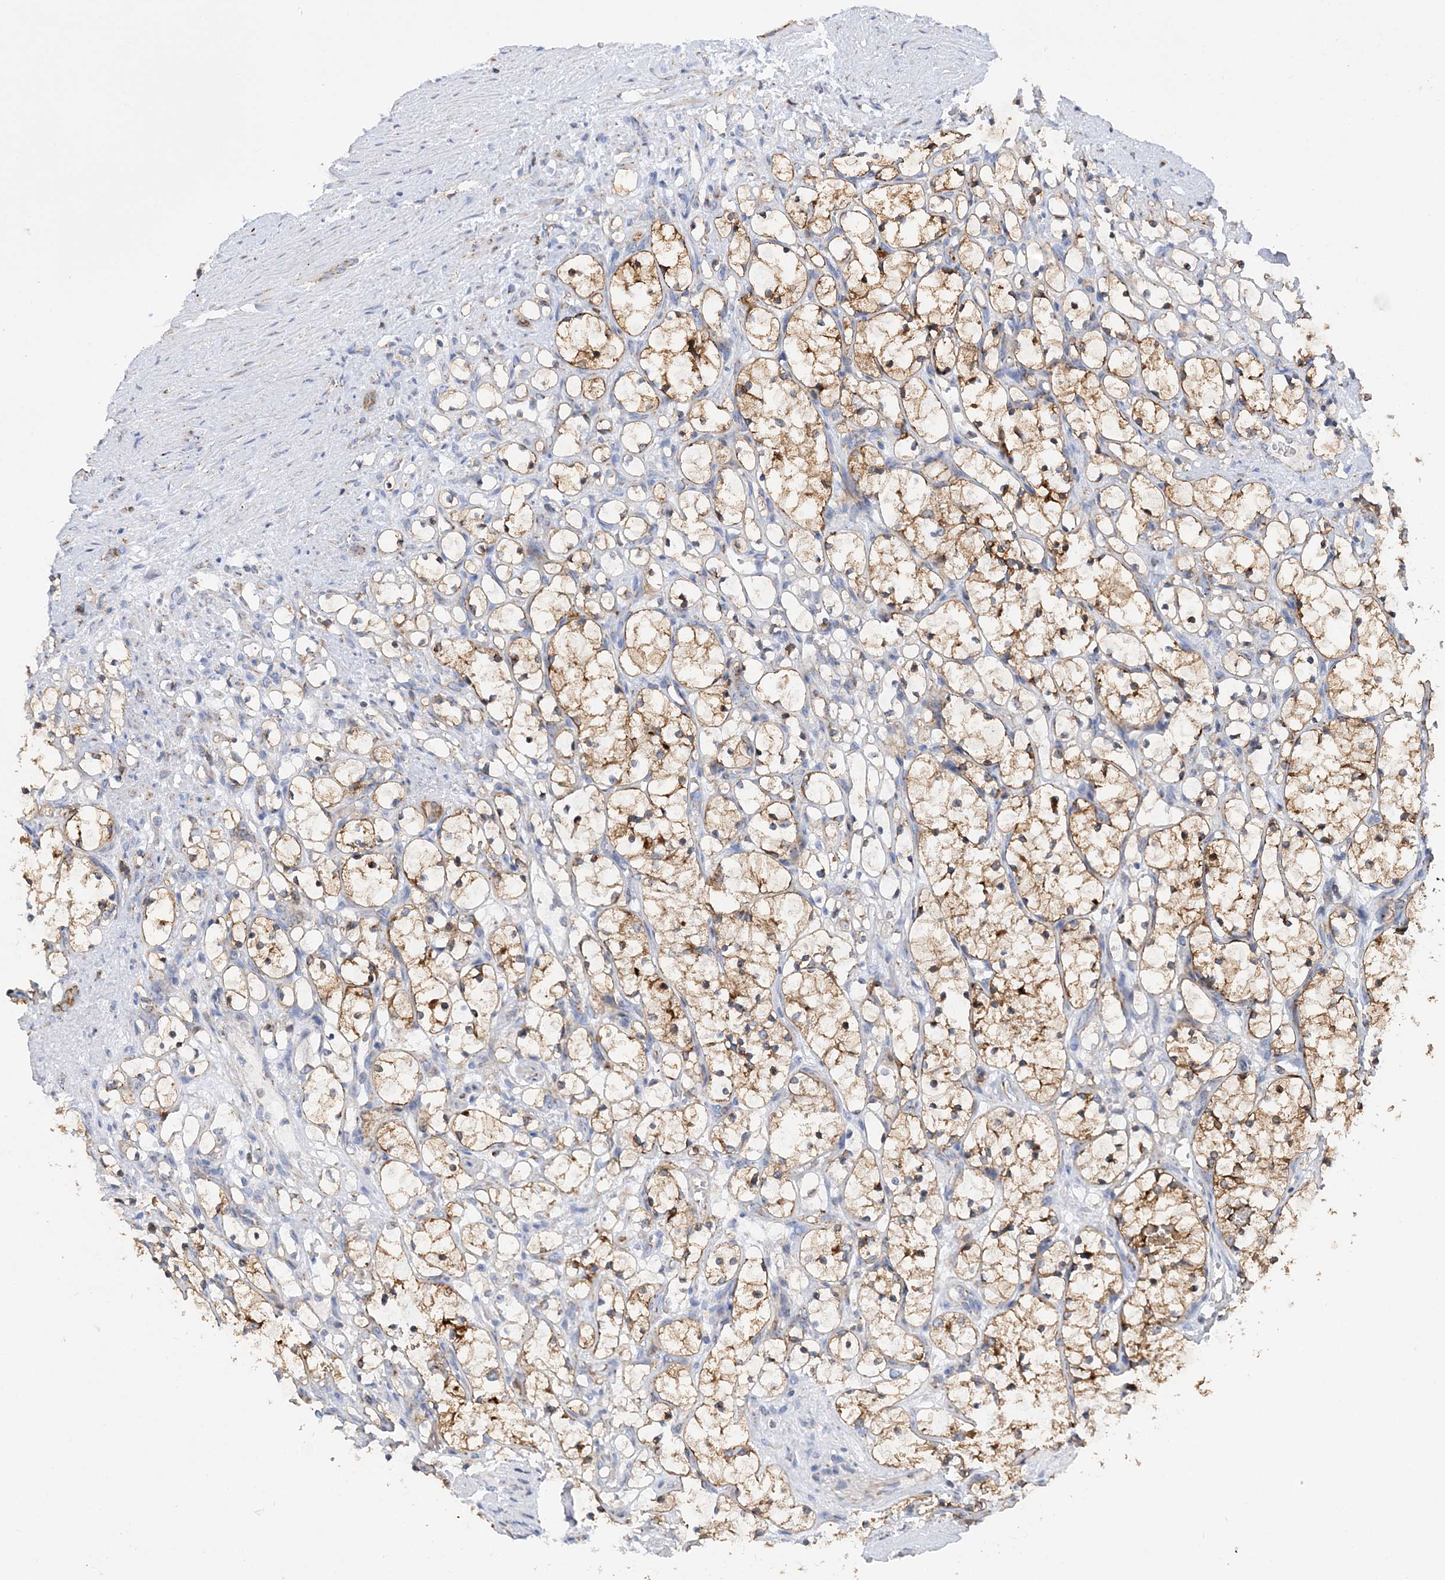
{"staining": {"intensity": "moderate", "quantity": ">75%", "location": "cytoplasmic/membranous"}, "tissue": "renal cancer", "cell_type": "Tumor cells", "image_type": "cancer", "snomed": [{"axis": "morphology", "description": "Adenocarcinoma, NOS"}, {"axis": "topography", "description": "Kidney"}], "caption": "A micrograph of adenocarcinoma (renal) stained for a protein shows moderate cytoplasmic/membranous brown staining in tumor cells.", "gene": "TTC32", "patient": {"sex": "female", "age": 69}}